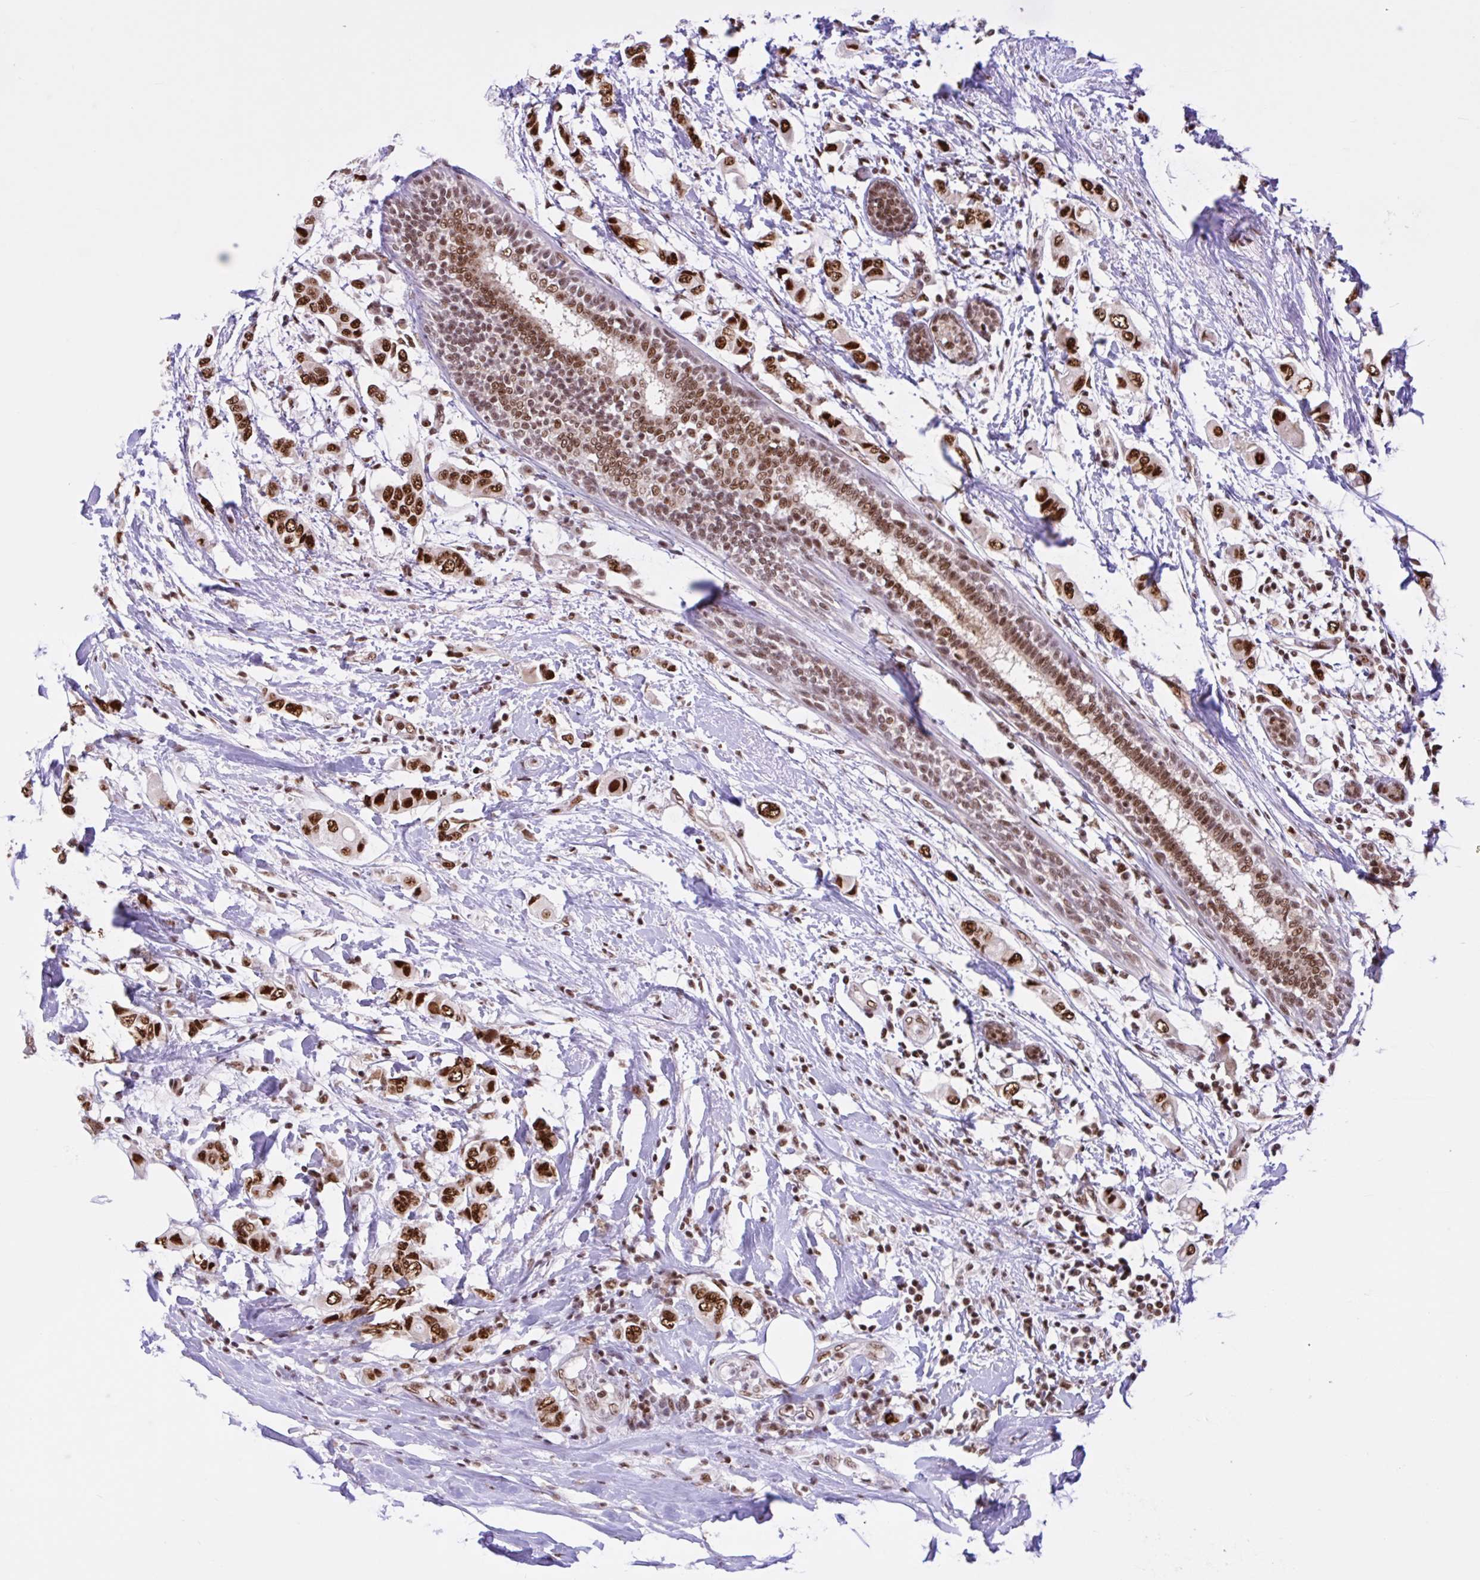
{"staining": {"intensity": "strong", "quantity": ">75%", "location": "nuclear"}, "tissue": "breast cancer", "cell_type": "Tumor cells", "image_type": "cancer", "snomed": [{"axis": "morphology", "description": "Lobular carcinoma"}, {"axis": "topography", "description": "Breast"}], "caption": "DAB (3,3'-diaminobenzidine) immunohistochemical staining of breast cancer (lobular carcinoma) exhibits strong nuclear protein positivity in approximately >75% of tumor cells.", "gene": "CCDC12", "patient": {"sex": "female", "age": 51}}